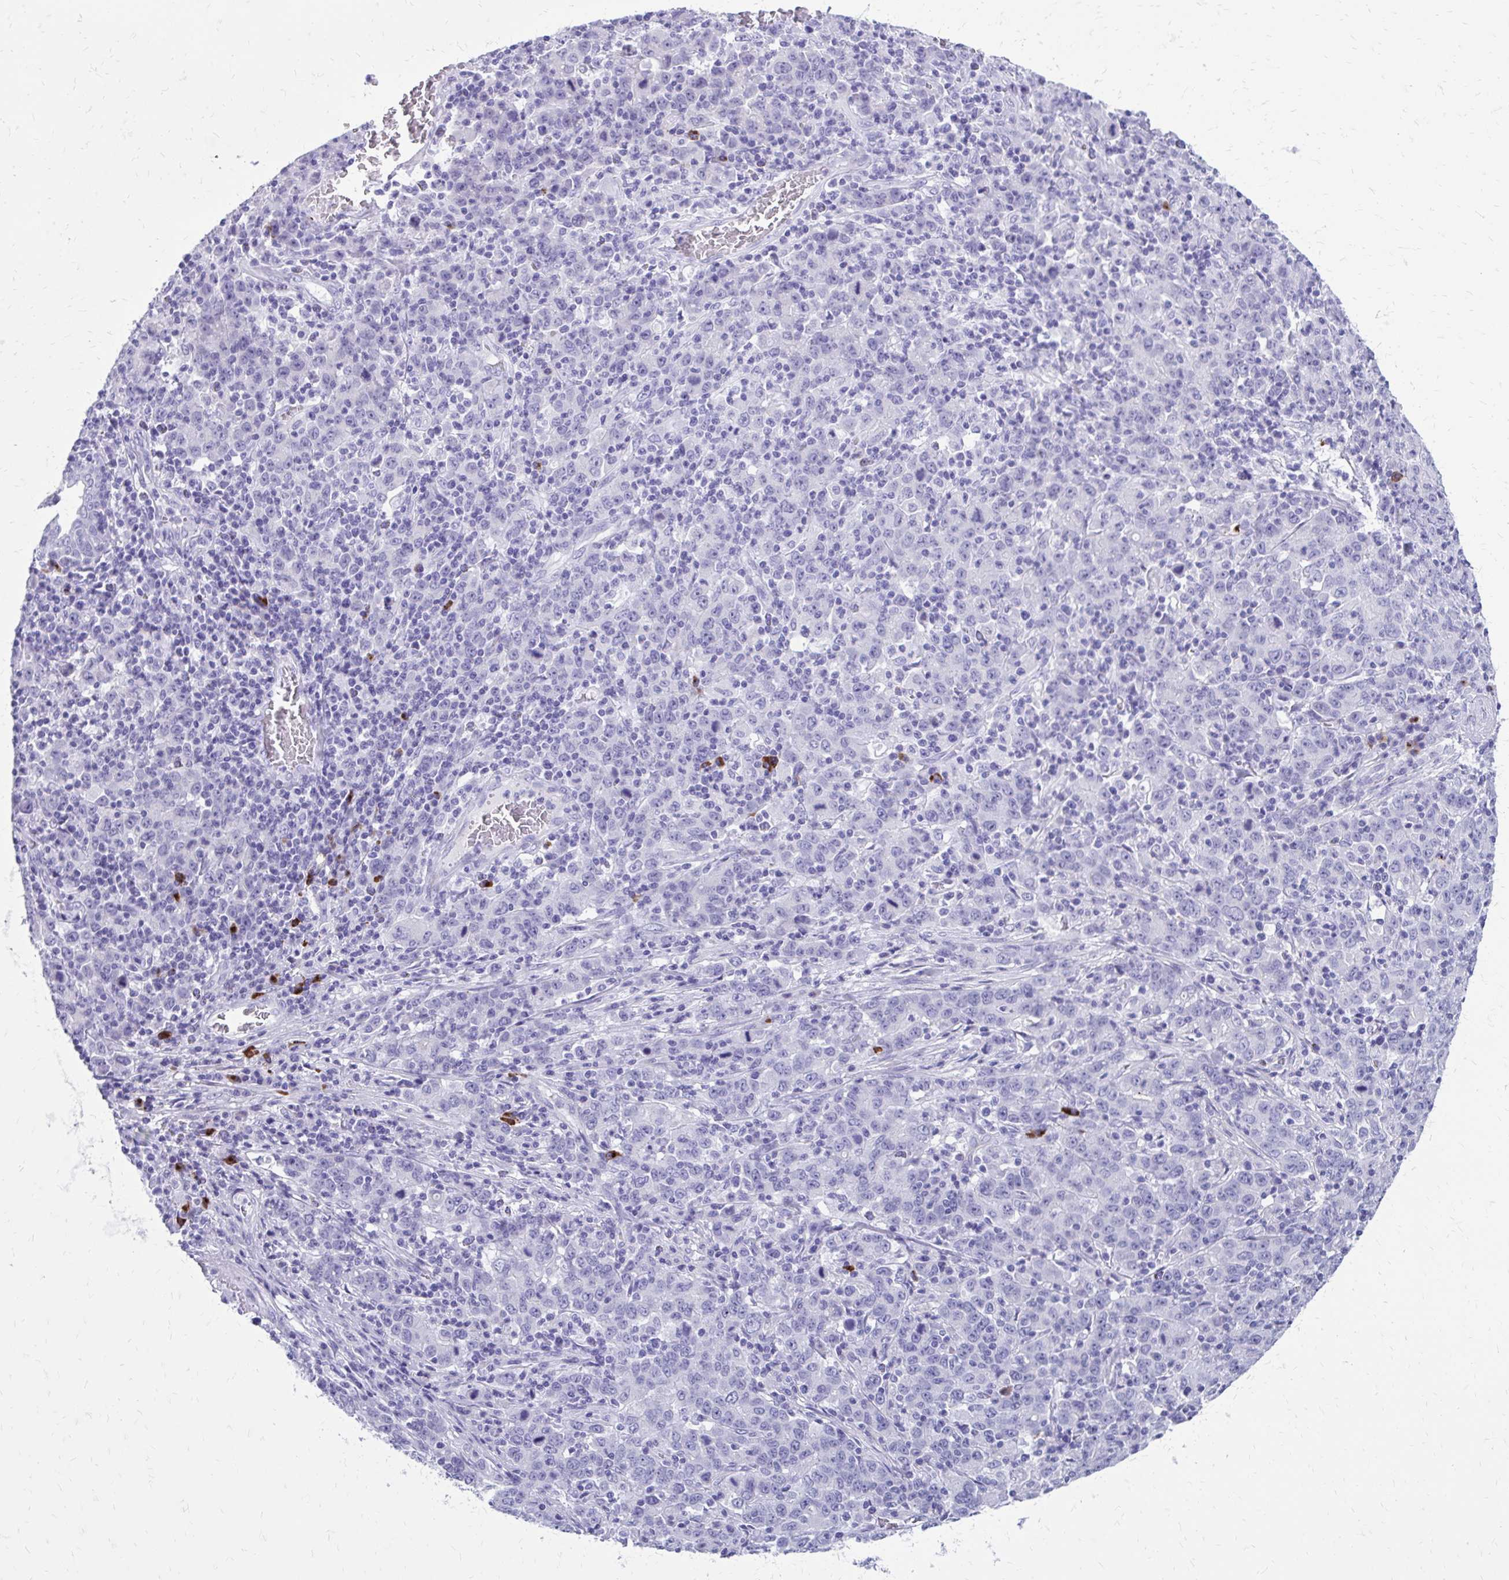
{"staining": {"intensity": "negative", "quantity": "none", "location": "none"}, "tissue": "stomach cancer", "cell_type": "Tumor cells", "image_type": "cancer", "snomed": [{"axis": "morphology", "description": "Adenocarcinoma, NOS"}, {"axis": "topography", "description": "Stomach, upper"}], "caption": "High magnification brightfield microscopy of stomach adenocarcinoma stained with DAB (3,3'-diaminobenzidine) (brown) and counterstained with hematoxylin (blue): tumor cells show no significant staining.", "gene": "SATL1", "patient": {"sex": "male", "age": 69}}